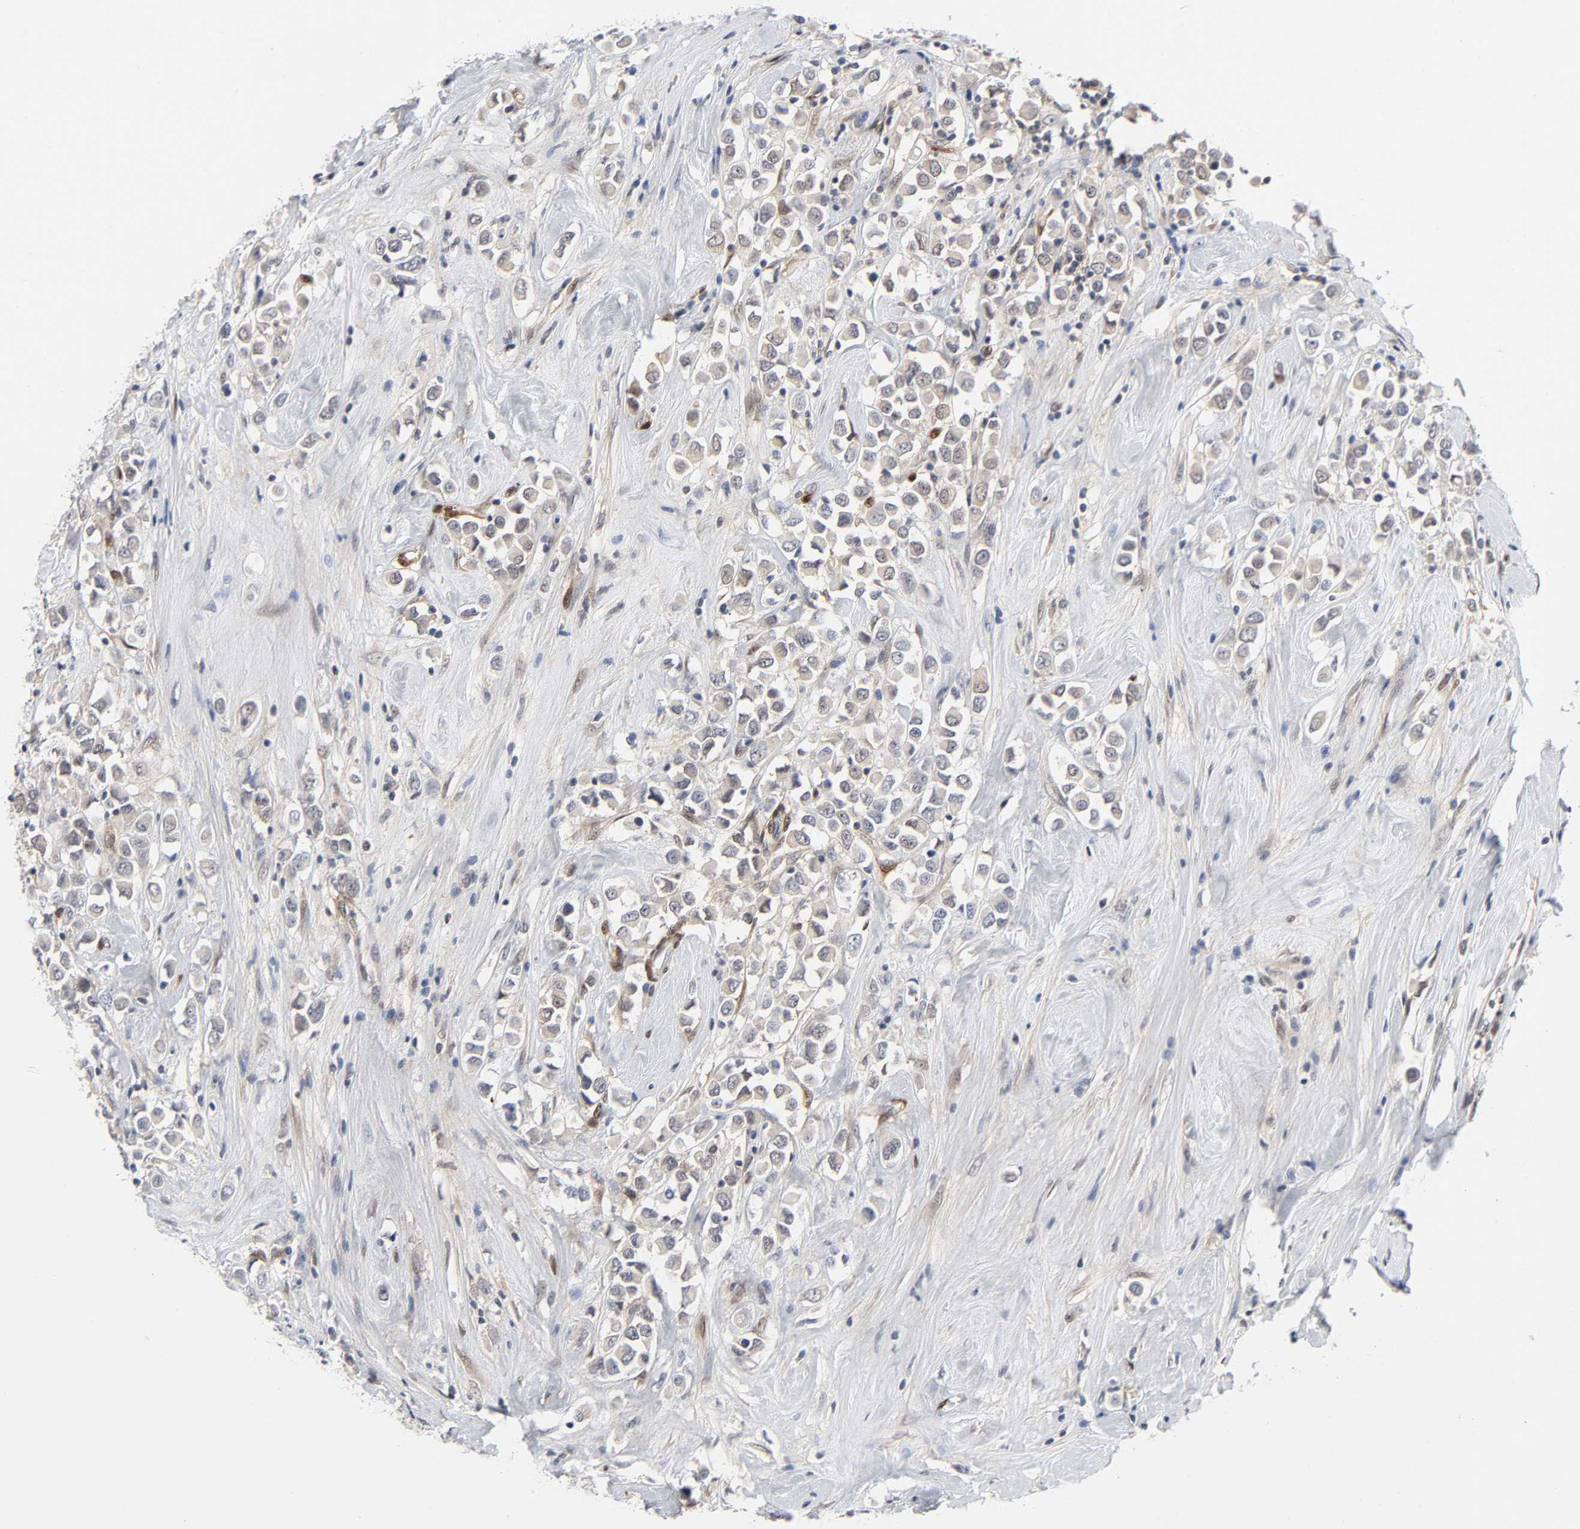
{"staining": {"intensity": "negative", "quantity": "none", "location": "none"}, "tissue": "breast cancer", "cell_type": "Tumor cells", "image_type": "cancer", "snomed": [{"axis": "morphology", "description": "Duct carcinoma"}, {"axis": "topography", "description": "Breast"}], "caption": "This is a image of immunohistochemistry (IHC) staining of breast cancer (intraductal carcinoma), which shows no staining in tumor cells.", "gene": "PTEN", "patient": {"sex": "female", "age": 61}}